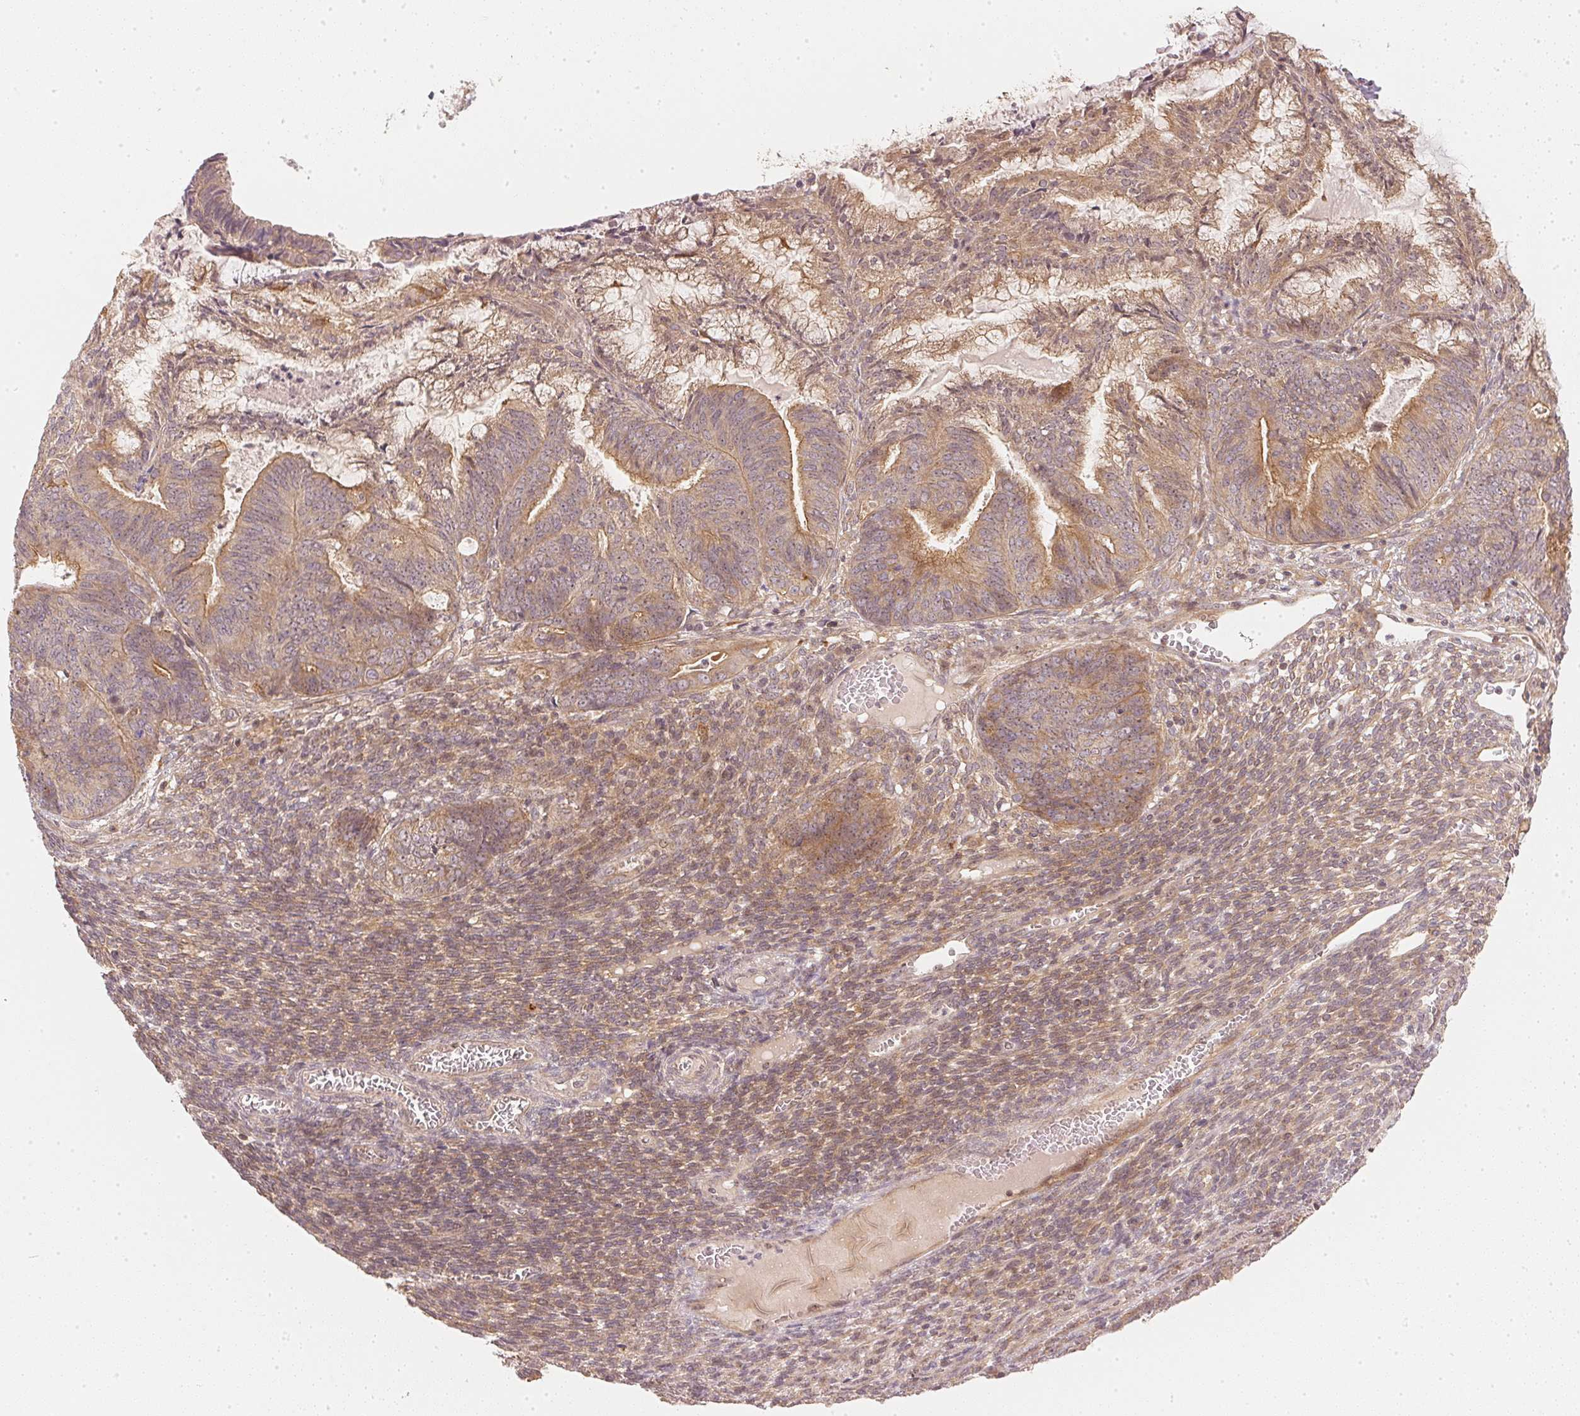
{"staining": {"intensity": "moderate", "quantity": "25%-75%", "location": "cytoplasmic/membranous"}, "tissue": "endometrial cancer", "cell_type": "Tumor cells", "image_type": "cancer", "snomed": [{"axis": "morphology", "description": "Adenocarcinoma, NOS"}, {"axis": "topography", "description": "Endometrium"}], "caption": "Endometrial cancer (adenocarcinoma) was stained to show a protein in brown. There is medium levels of moderate cytoplasmic/membranous expression in approximately 25%-75% of tumor cells.", "gene": "WDR54", "patient": {"sex": "female", "age": 86}}